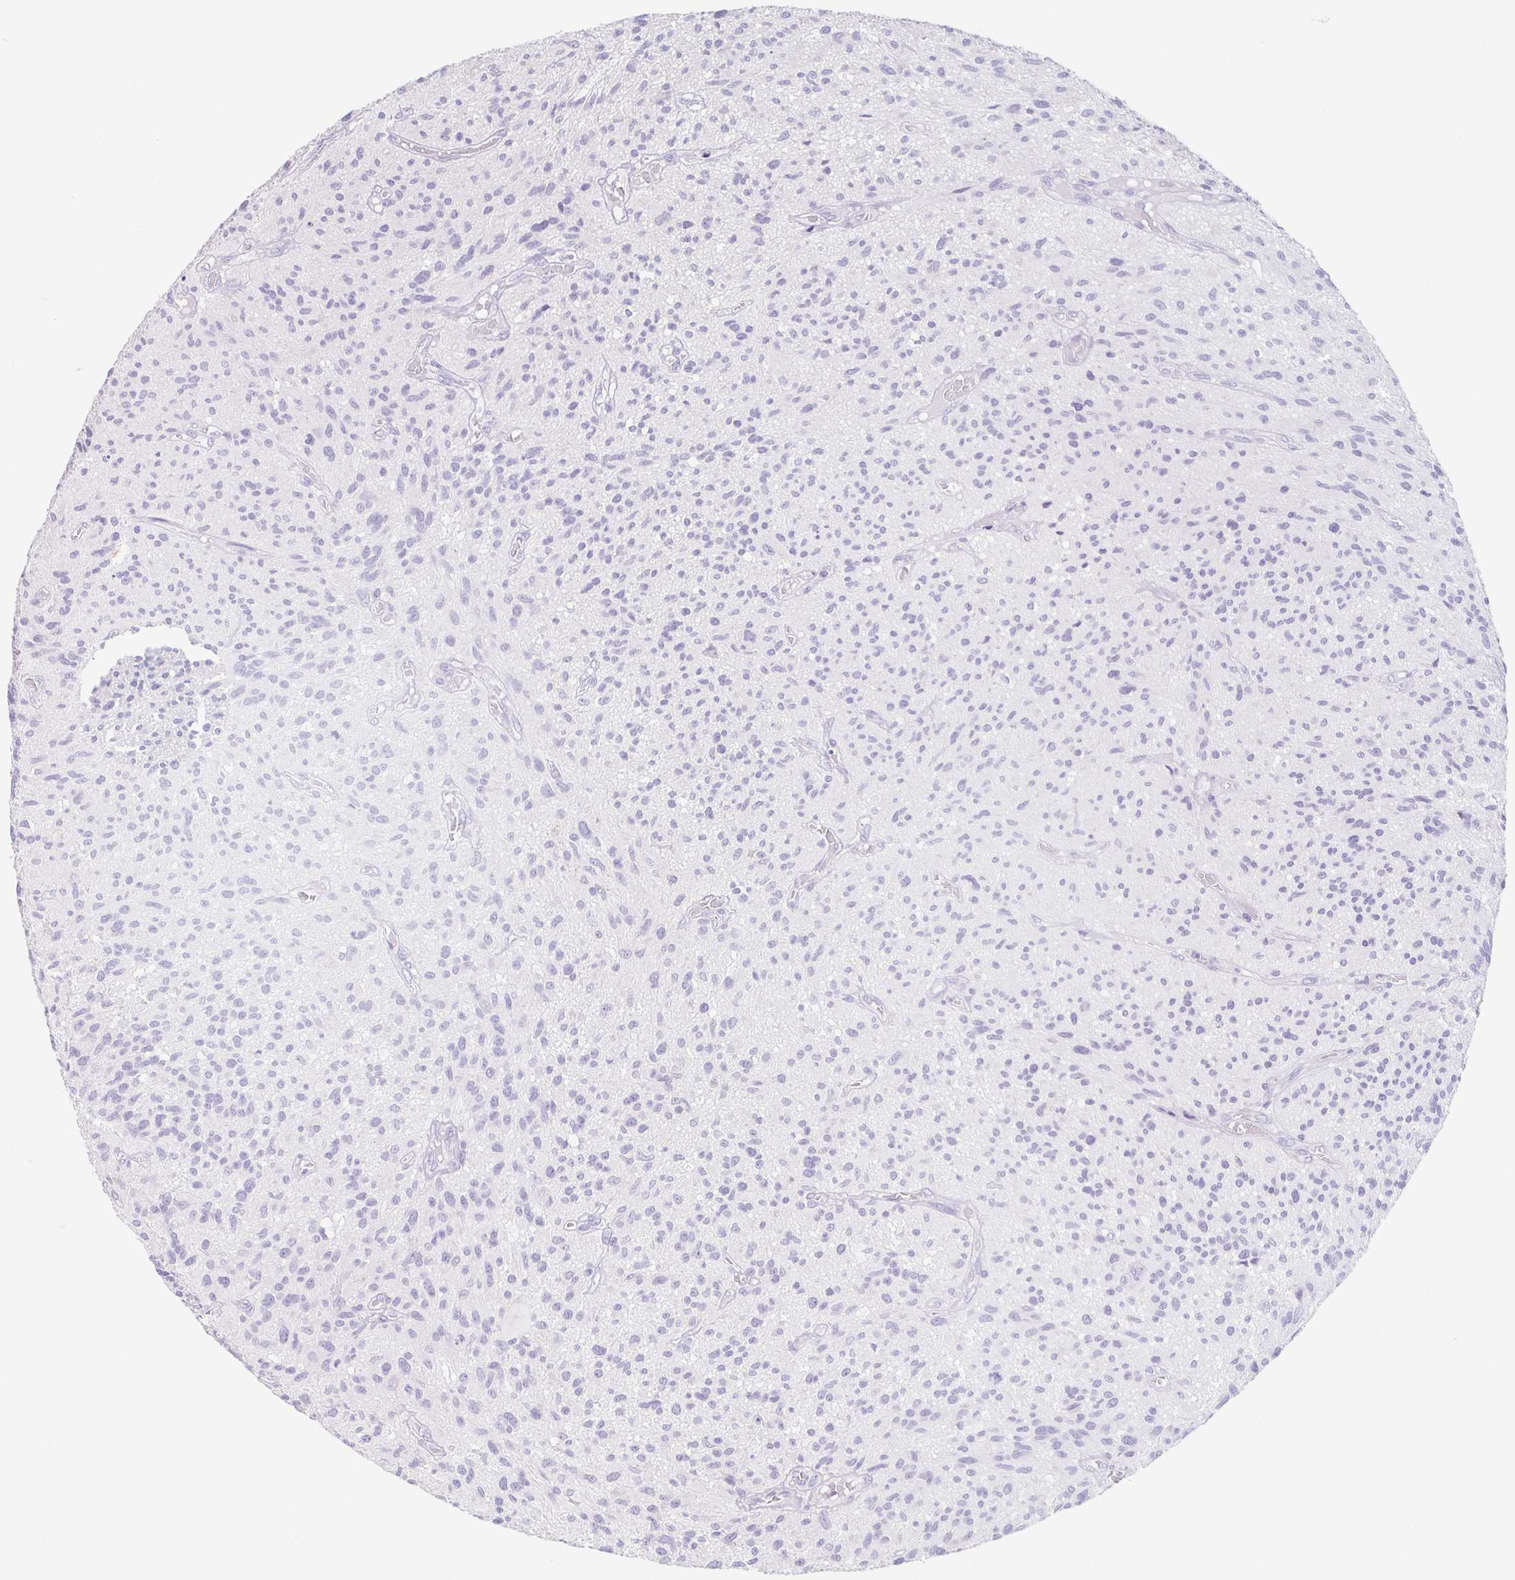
{"staining": {"intensity": "negative", "quantity": "none", "location": "none"}, "tissue": "glioma", "cell_type": "Tumor cells", "image_type": "cancer", "snomed": [{"axis": "morphology", "description": "Glioma, malignant, High grade"}, {"axis": "topography", "description": "Brain"}], "caption": "A high-resolution histopathology image shows immunohistochemistry (IHC) staining of glioma, which reveals no significant expression in tumor cells.", "gene": "HDGFL1", "patient": {"sex": "male", "age": 75}}